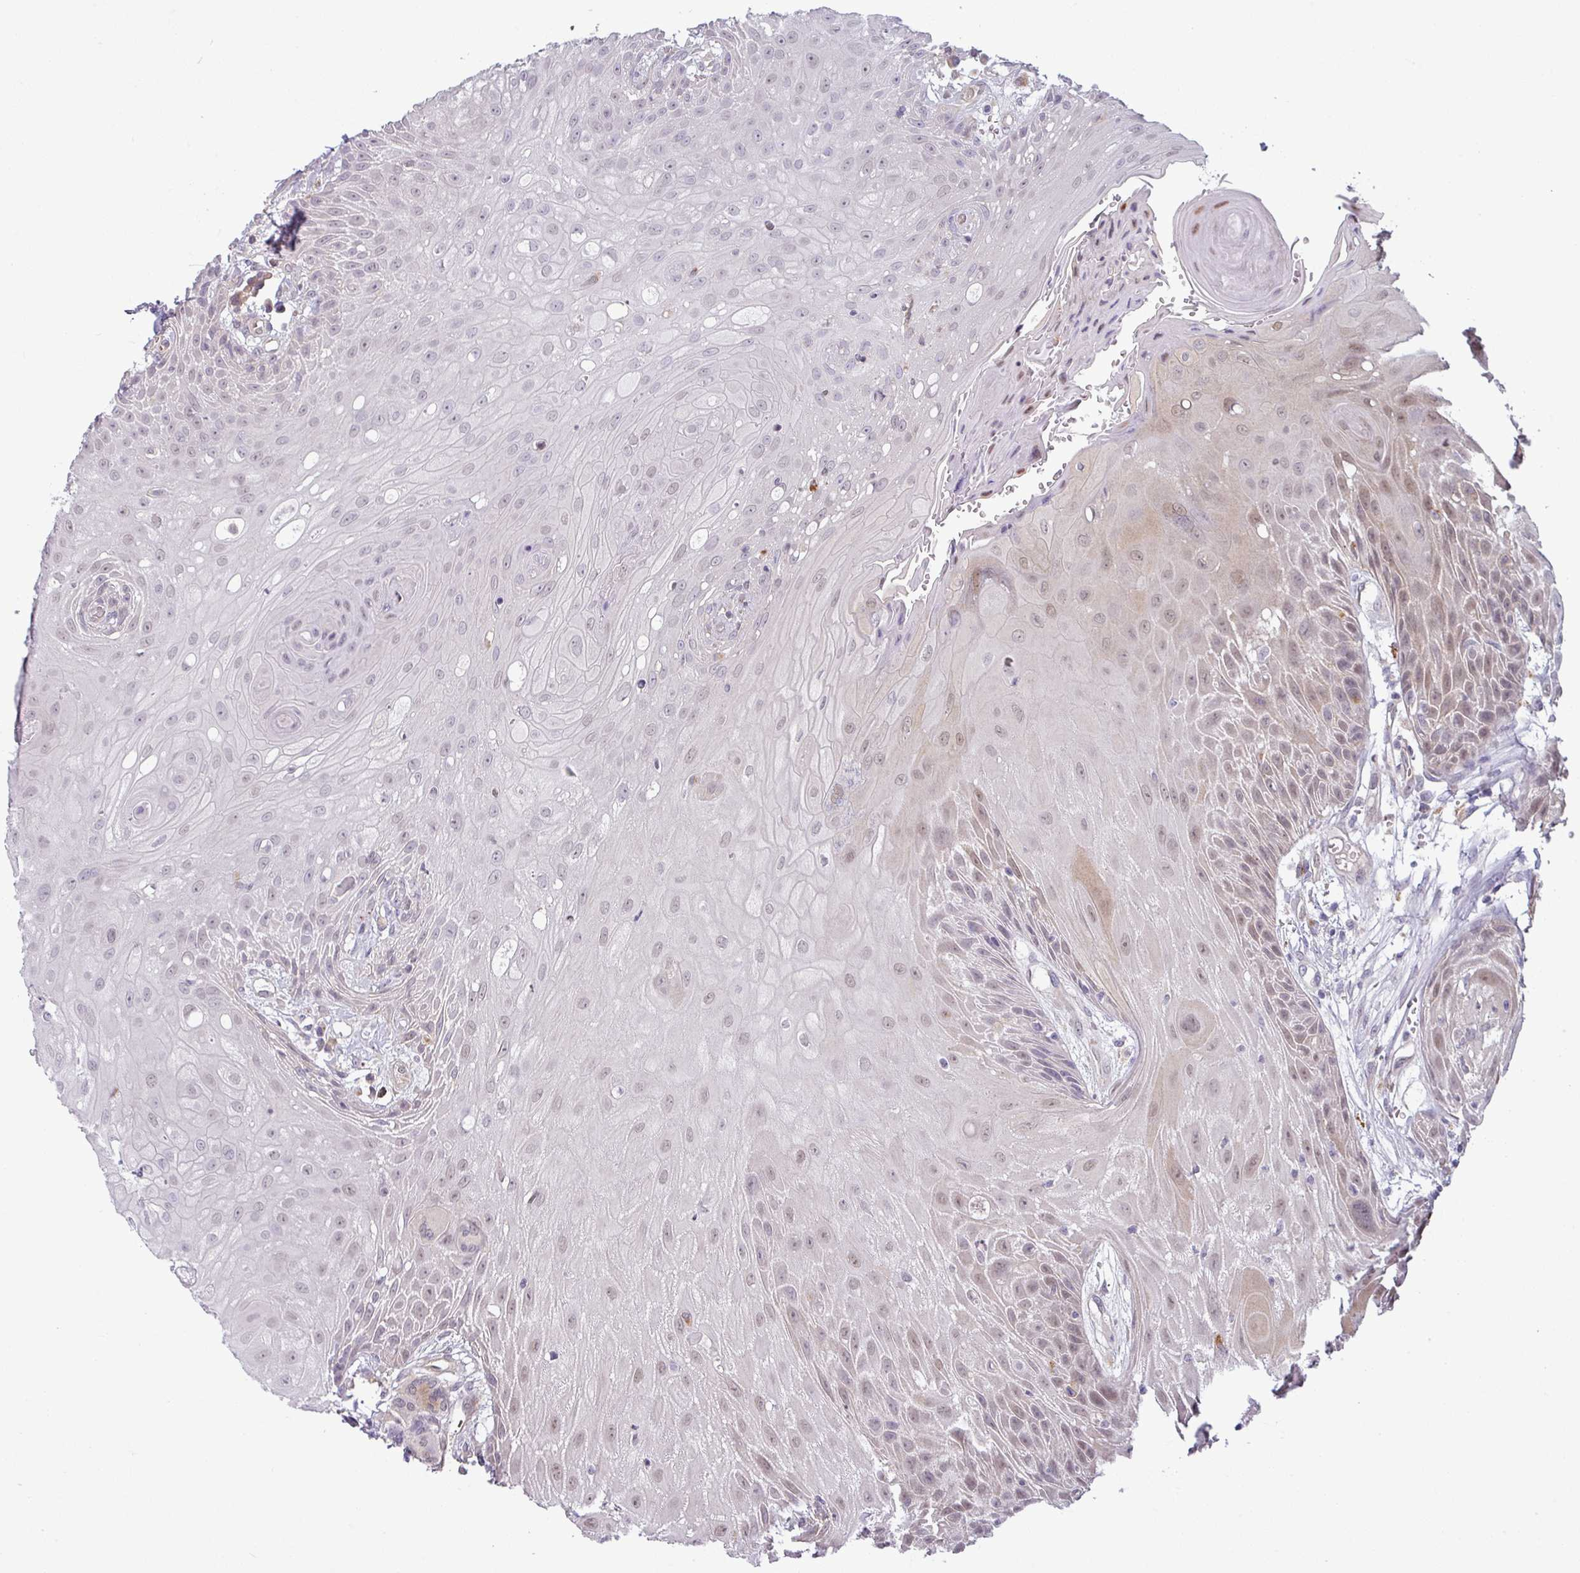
{"staining": {"intensity": "weak", "quantity": "25%-75%", "location": "nuclear"}, "tissue": "head and neck cancer", "cell_type": "Tumor cells", "image_type": "cancer", "snomed": [{"axis": "morphology", "description": "Squamous cell carcinoma, NOS"}, {"axis": "topography", "description": "Head-Neck"}], "caption": "Weak nuclear positivity for a protein is appreciated in about 25%-75% of tumor cells of head and neck cancer using immunohistochemistry (IHC).", "gene": "CCDC144A", "patient": {"sex": "female", "age": 73}}